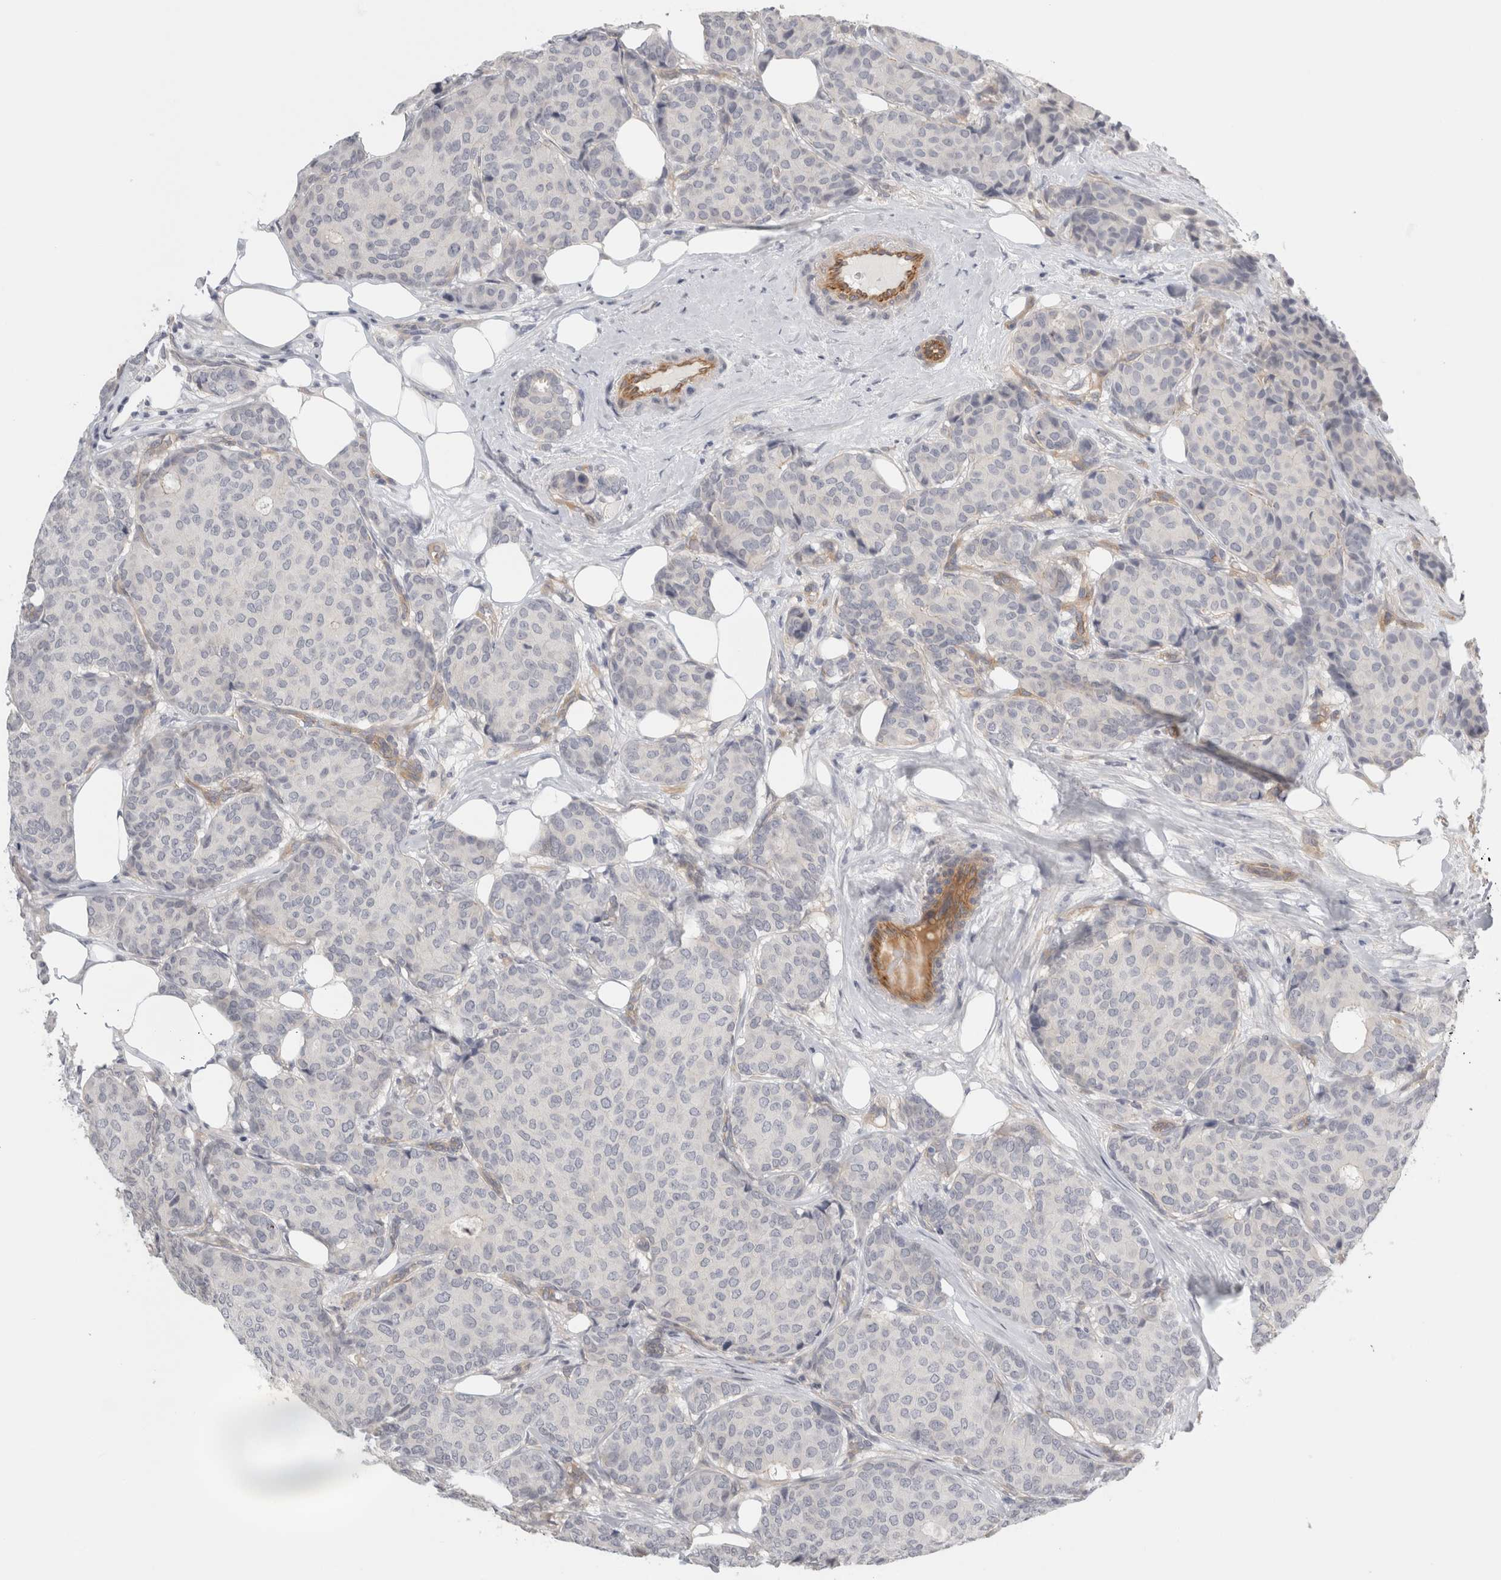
{"staining": {"intensity": "negative", "quantity": "none", "location": "none"}, "tissue": "breast cancer", "cell_type": "Tumor cells", "image_type": "cancer", "snomed": [{"axis": "morphology", "description": "Duct carcinoma"}, {"axis": "topography", "description": "Breast"}], "caption": "A high-resolution photomicrograph shows immunohistochemistry staining of breast intraductal carcinoma, which demonstrates no significant expression in tumor cells. Nuclei are stained in blue.", "gene": "FBLIM1", "patient": {"sex": "female", "age": 75}}